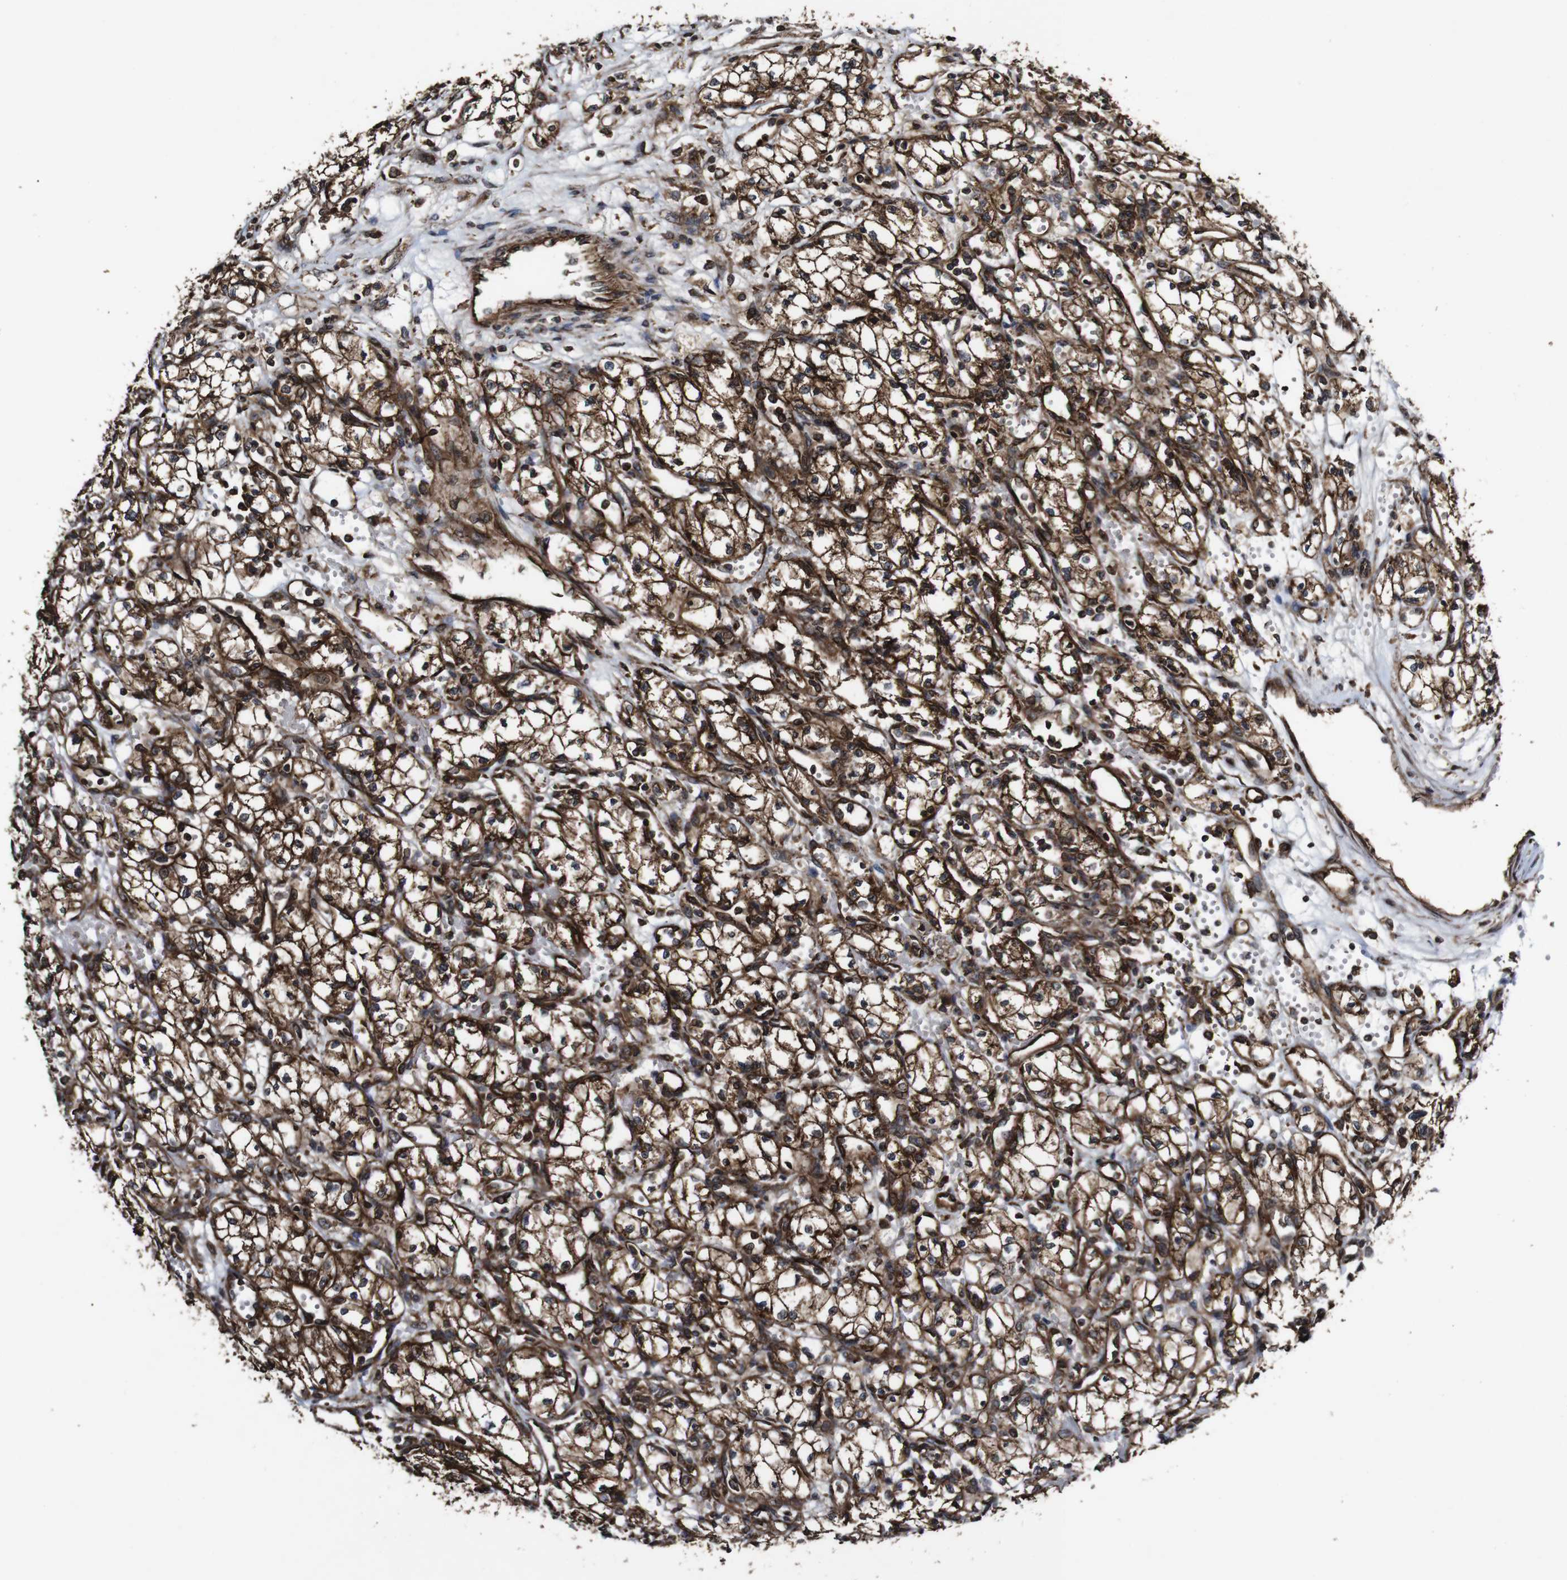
{"staining": {"intensity": "strong", "quantity": "25%-75%", "location": "cytoplasmic/membranous"}, "tissue": "renal cancer", "cell_type": "Tumor cells", "image_type": "cancer", "snomed": [{"axis": "morphology", "description": "Normal tissue, NOS"}, {"axis": "morphology", "description": "Adenocarcinoma, NOS"}, {"axis": "topography", "description": "Kidney"}], "caption": "Renal cancer stained for a protein (brown) reveals strong cytoplasmic/membranous positive staining in approximately 25%-75% of tumor cells.", "gene": "BTN3A3", "patient": {"sex": "male", "age": 59}}